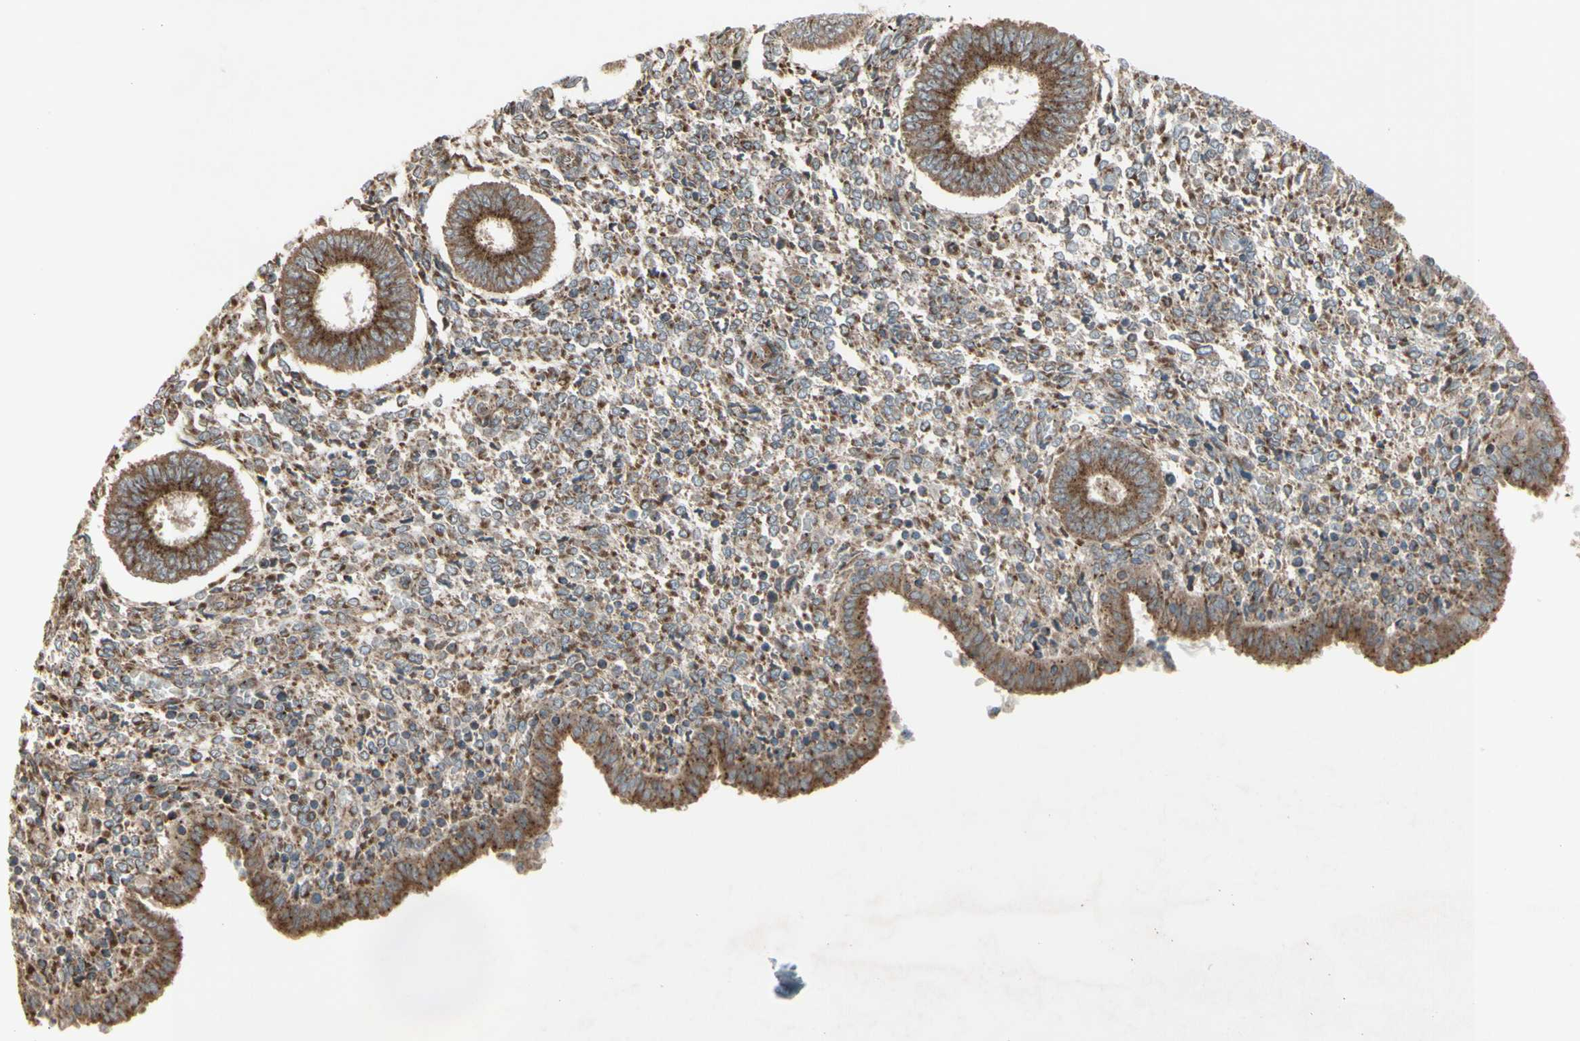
{"staining": {"intensity": "moderate", "quantity": ">75%", "location": "cytoplasmic/membranous"}, "tissue": "endometrium", "cell_type": "Cells in endometrial stroma", "image_type": "normal", "snomed": [{"axis": "morphology", "description": "Normal tissue, NOS"}, {"axis": "topography", "description": "Endometrium"}], "caption": "Immunohistochemistry (IHC) of benign endometrium shows medium levels of moderate cytoplasmic/membranous staining in approximately >75% of cells in endometrial stroma.", "gene": "SLC39A9", "patient": {"sex": "female", "age": 35}}